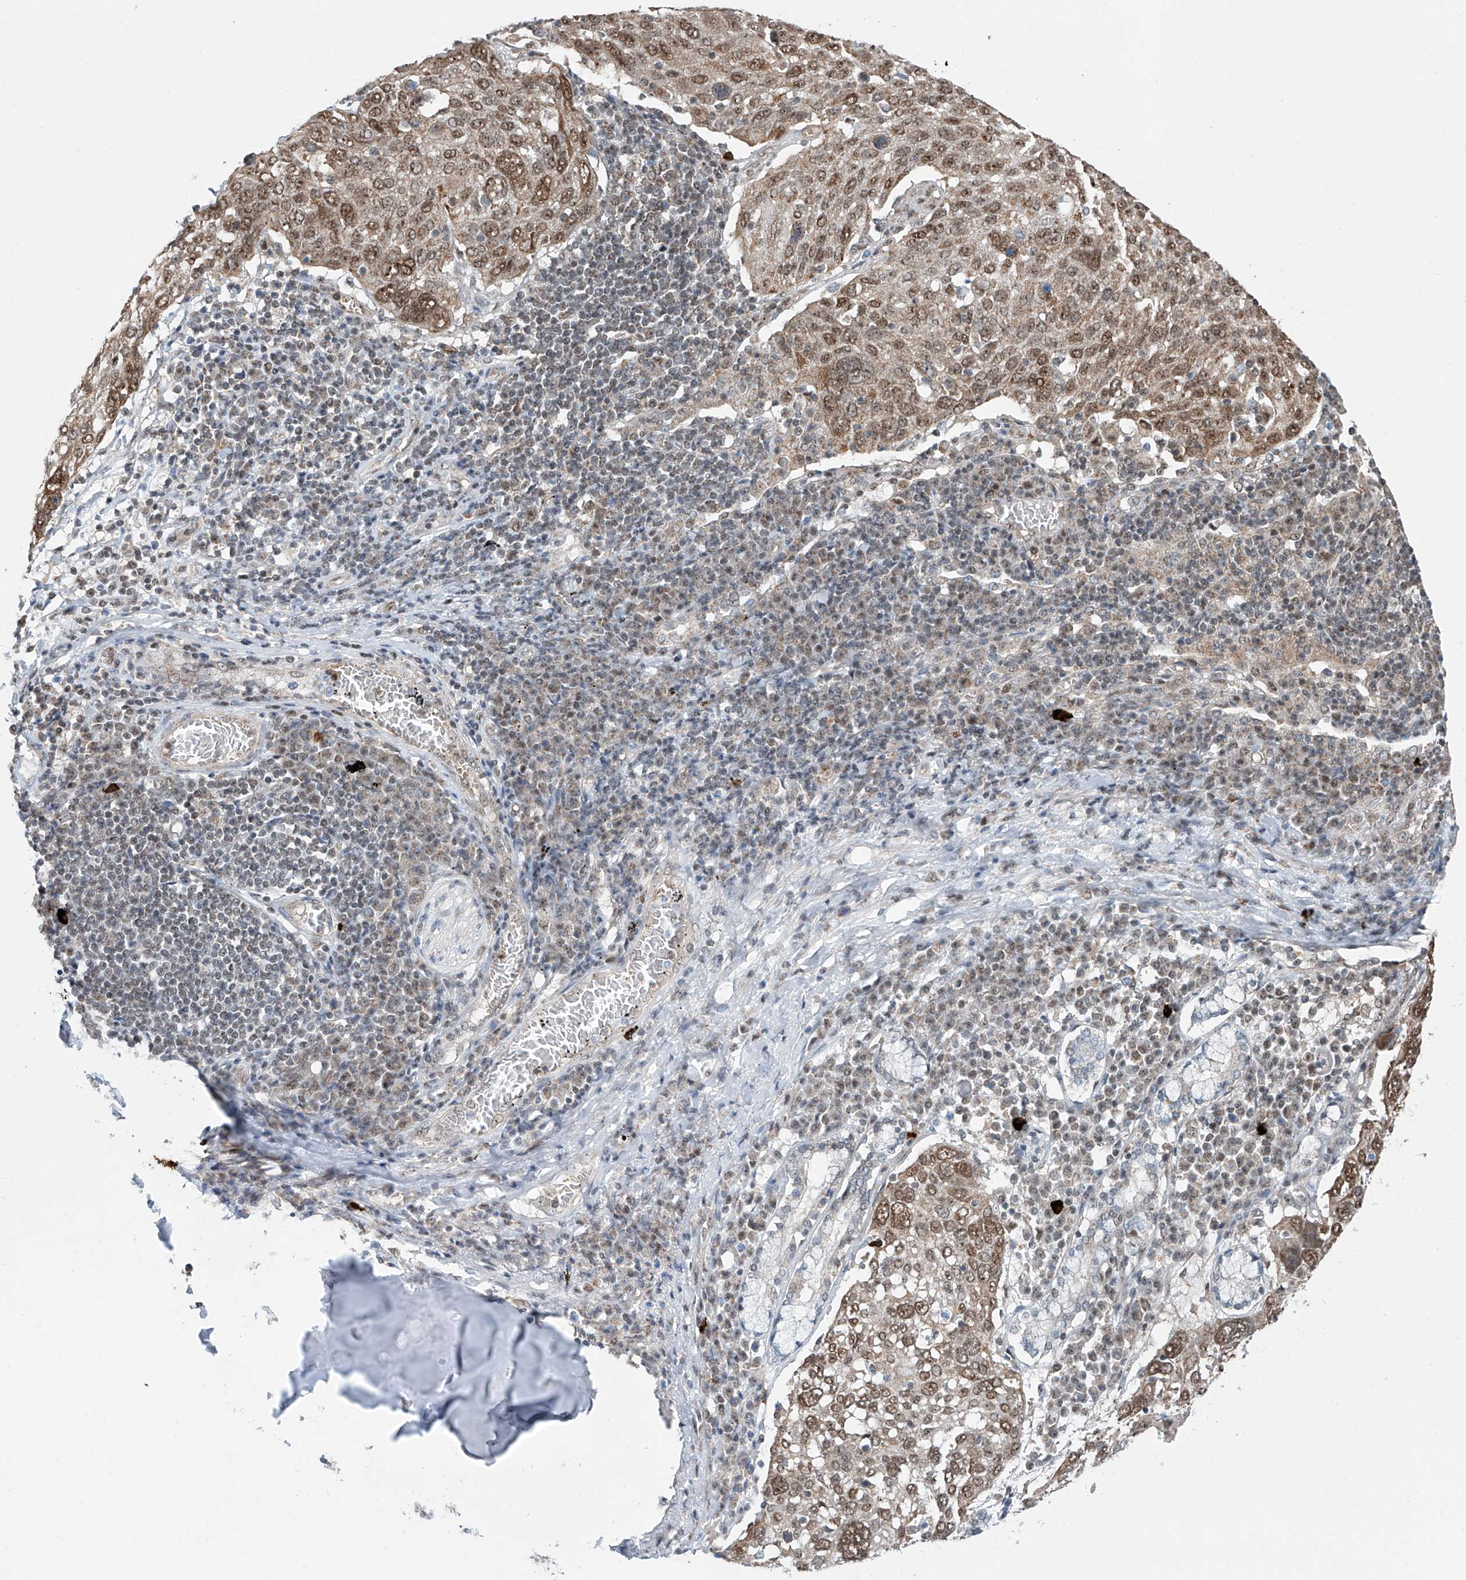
{"staining": {"intensity": "moderate", "quantity": ">75%", "location": "cytoplasmic/membranous,nuclear"}, "tissue": "lung cancer", "cell_type": "Tumor cells", "image_type": "cancer", "snomed": [{"axis": "morphology", "description": "Squamous cell carcinoma, NOS"}, {"axis": "topography", "description": "Lung"}], "caption": "Moderate cytoplasmic/membranous and nuclear protein staining is appreciated in approximately >75% of tumor cells in lung squamous cell carcinoma.", "gene": "SDE2", "patient": {"sex": "male", "age": 65}}